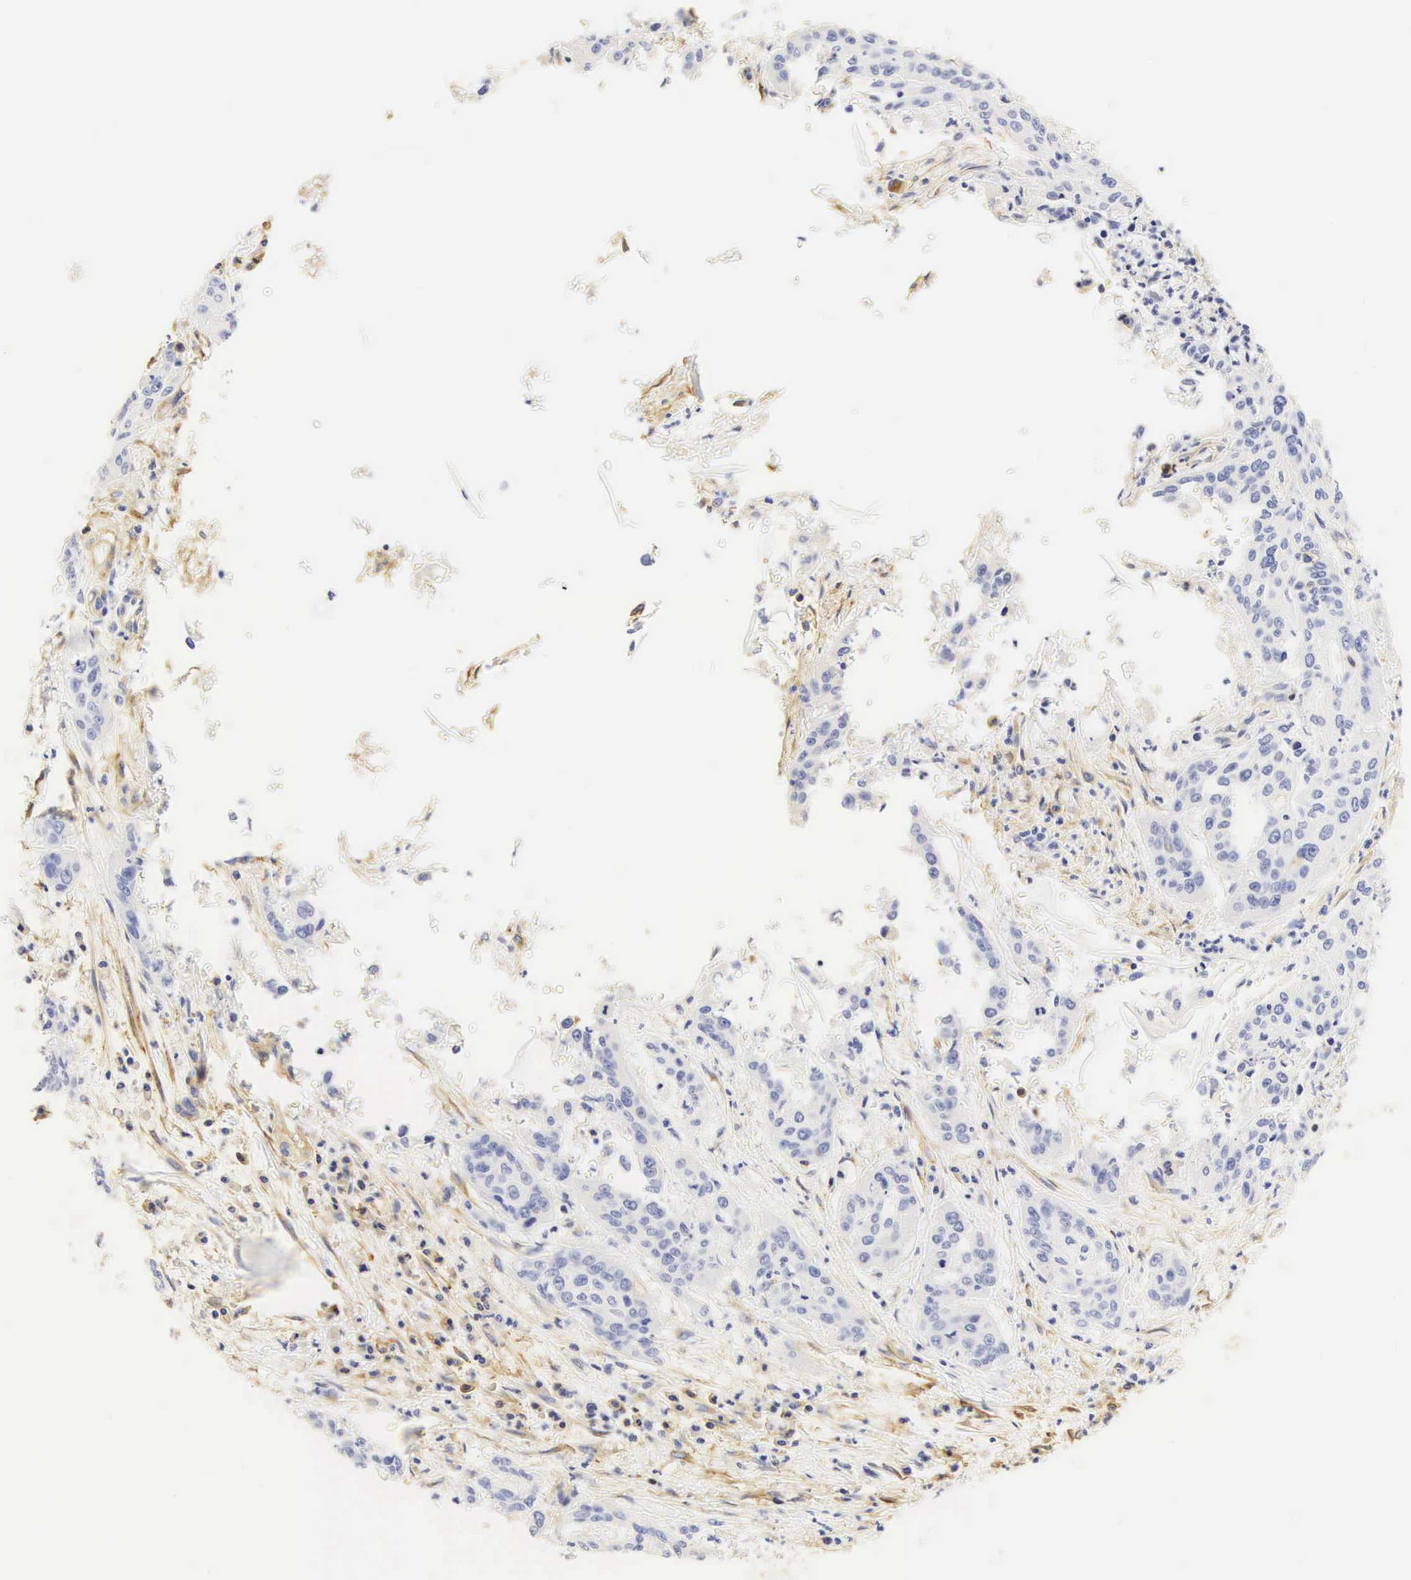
{"staining": {"intensity": "negative", "quantity": "none", "location": "none"}, "tissue": "cervical cancer", "cell_type": "Tumor cells", "image_type": "cancer", "snomed": [{"axis": "morphology", "description": "Squamous cell carcinoma, NOS"}, {"axis": "topography", "description": "Cervix"}], "caption": "Tumor cells are negative for brown protein staining in cervical cancer. (DAB (3,3'-diaminobenzidine) immunohistochemistry (IHC) visualized using brightfield microscopy, high magnification).", "gene": "CD99", "patient": {"sex": "female", "age": 41}}